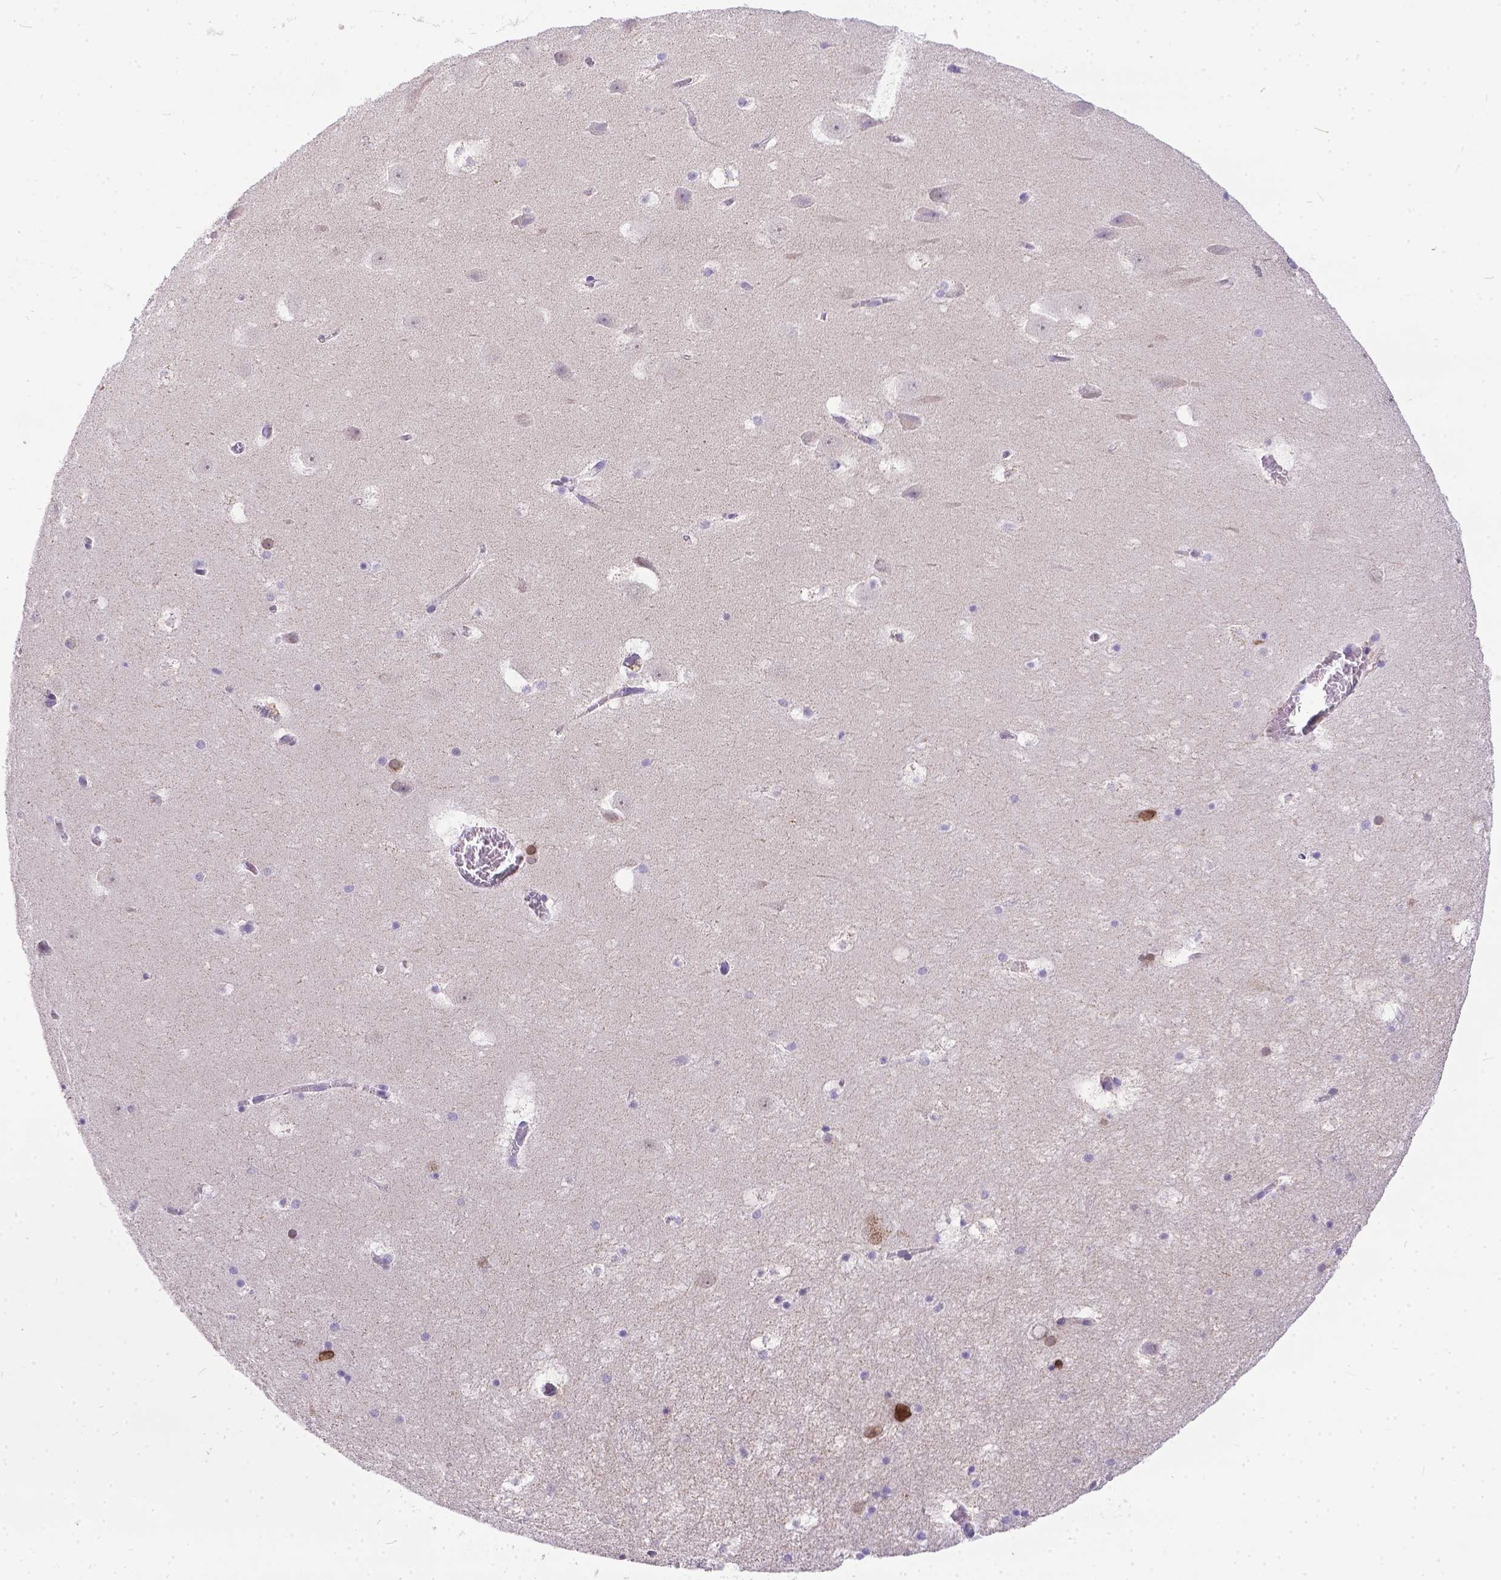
{"staining": {"intensity": "moderate", "quantity": "<25%", "location": "cytoplasmic/membranous,nuclear"}, "tissue": "hippocampus", "cell_type": "Glial cells", "image_type": "normal", "snomed": [{"axis": "morphology", "description": "Normal tissue, NOS"}, {"axis": "topography", "description": "Hippocampus"}], "caption": "Protein staining reveals moderate cytoplasmic/membranous,nuclear staining in approximately <25% of glial cells in benign hippocampus.", "gene": "DLEC1", "patient": {"sex": "male", "age": 45}}